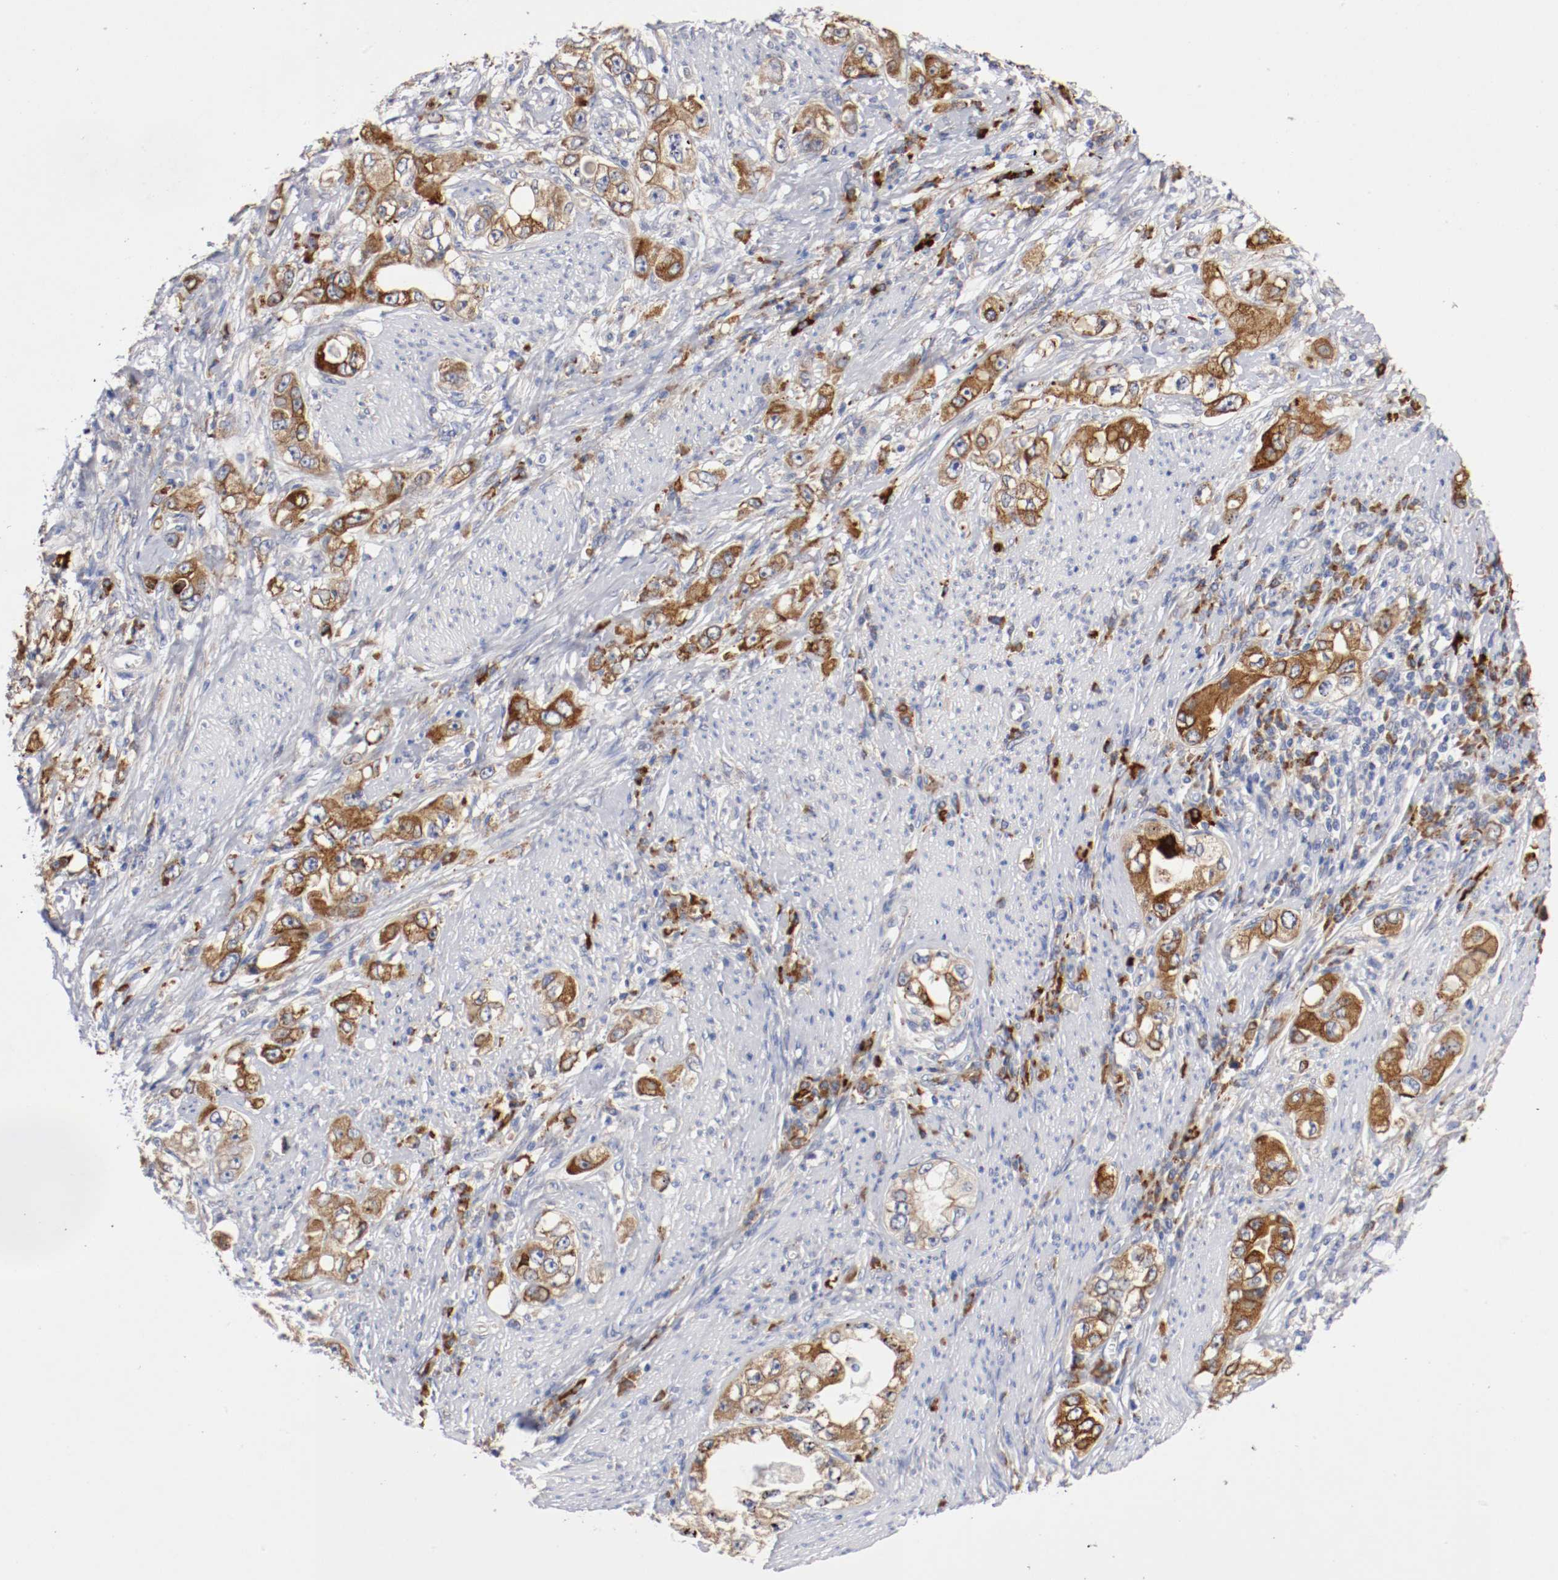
{"staining": {"intensity": "strong", "quantity": ">75%", "location": "cytoplasmic/membranous"}, "tissue": "stomach cancer", "cell_type": "Tumor cells", "image_type": "cancer", "snomed": [{"axis": "morphology", "description": "Adenocarcinoma, NOS"}, {"axis": "topography", "description": "Stomach, lower"}], "caption": "Human adenocarcinoma (stomach) stained for a protein (brown) demonstrates strong cytoplasmic/membranous positive expression in approximately >75% of tumor cells.", "gene": "TRAF2", "patient": {"sex": "female", "age": 93}}